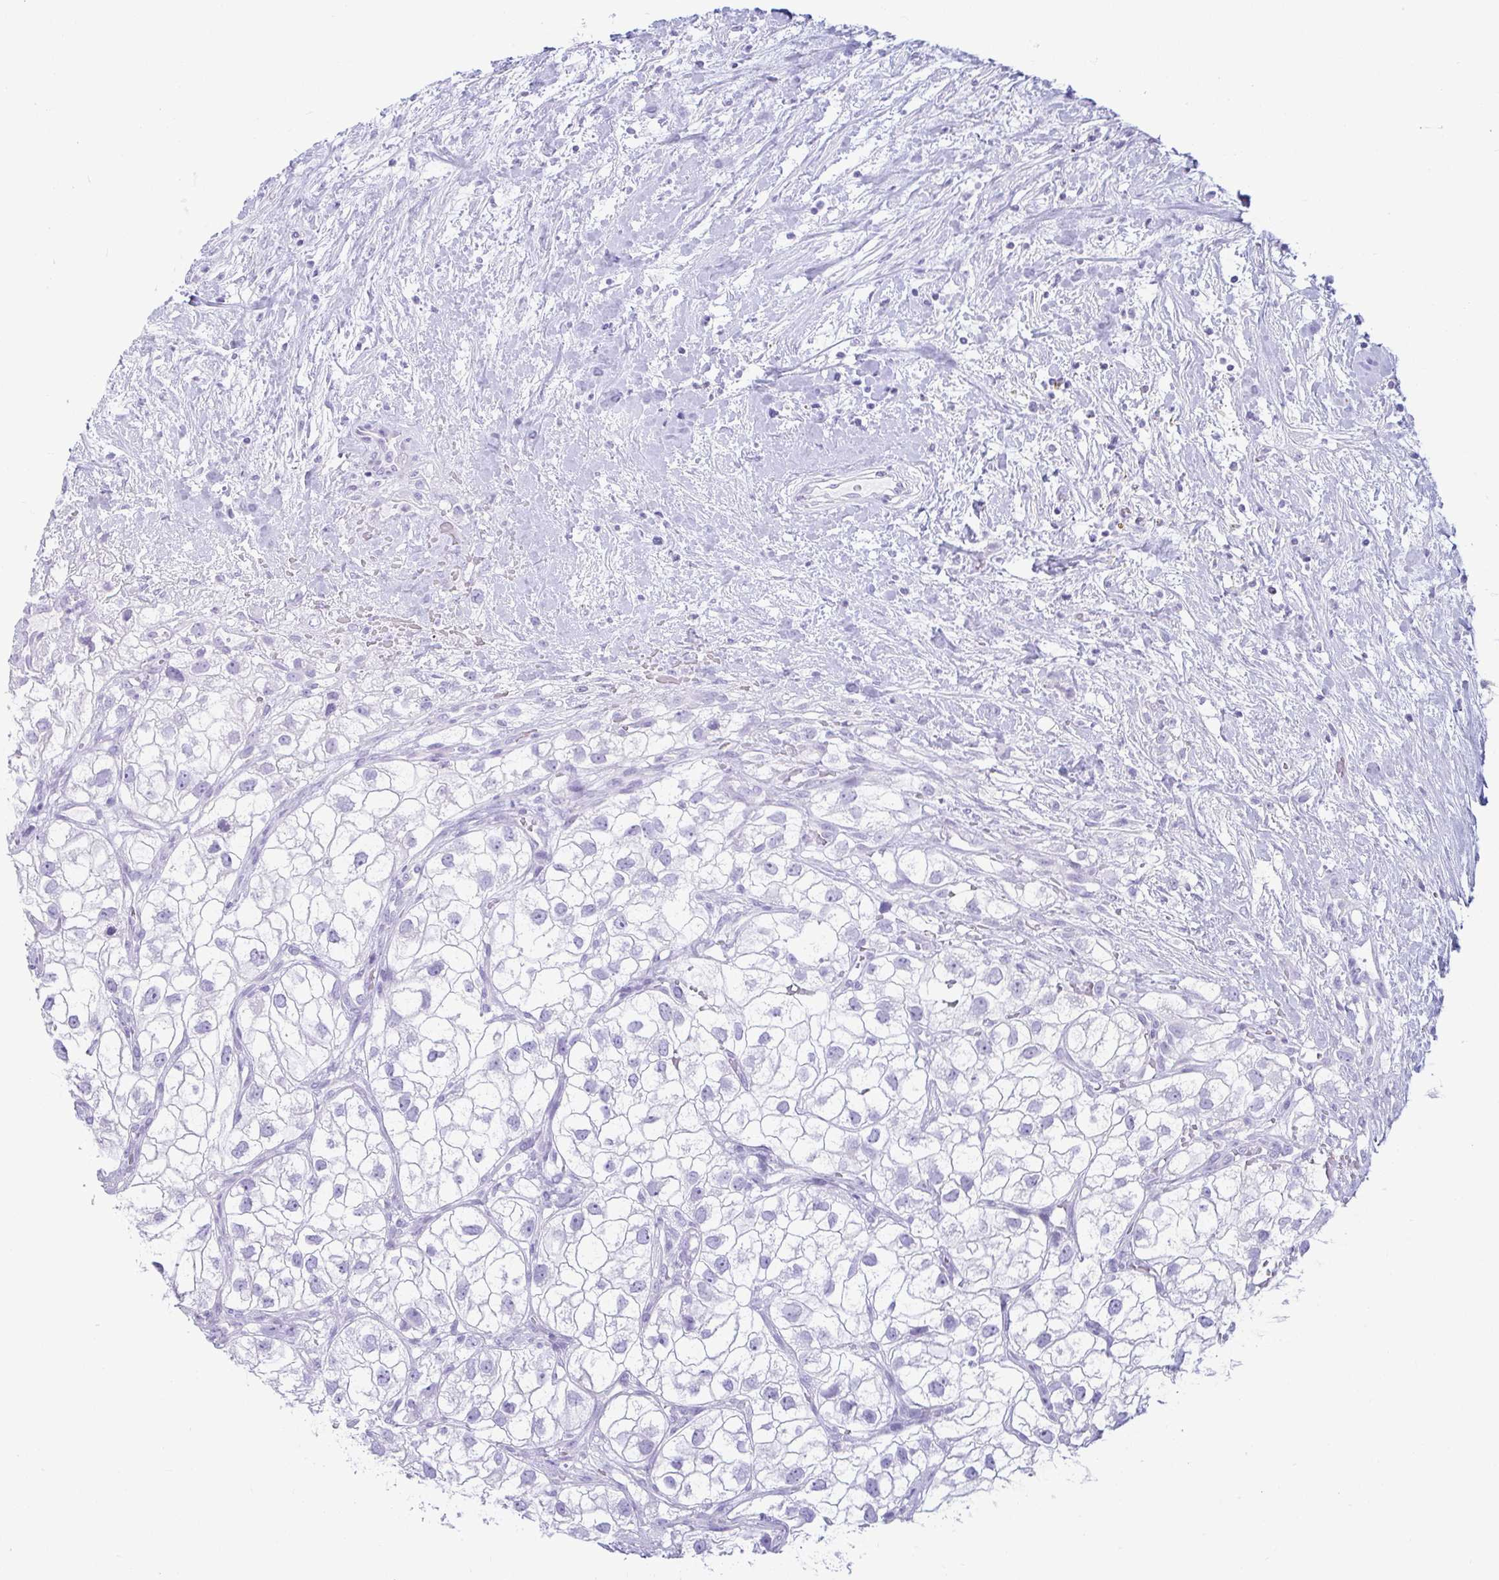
{"staining": {"intensity": "negative", "quantity": "none", "location": "none"}, "tissue": "renal cancer", "cell_type": "Tumor cells", "image_type": "cancer", "snomed": [{"axis": "morphology", "description": "Adenocarcinoma, NOS"}, {"axis": "topography", "description": "Kidney"}], "caption": "Immunohistochemistry (IHC) of human adenocarcinoma (renal) shows no positivity in tumor cells.", "gene": "RASL10A", "patient": {"sex": "male", "age": 59}}